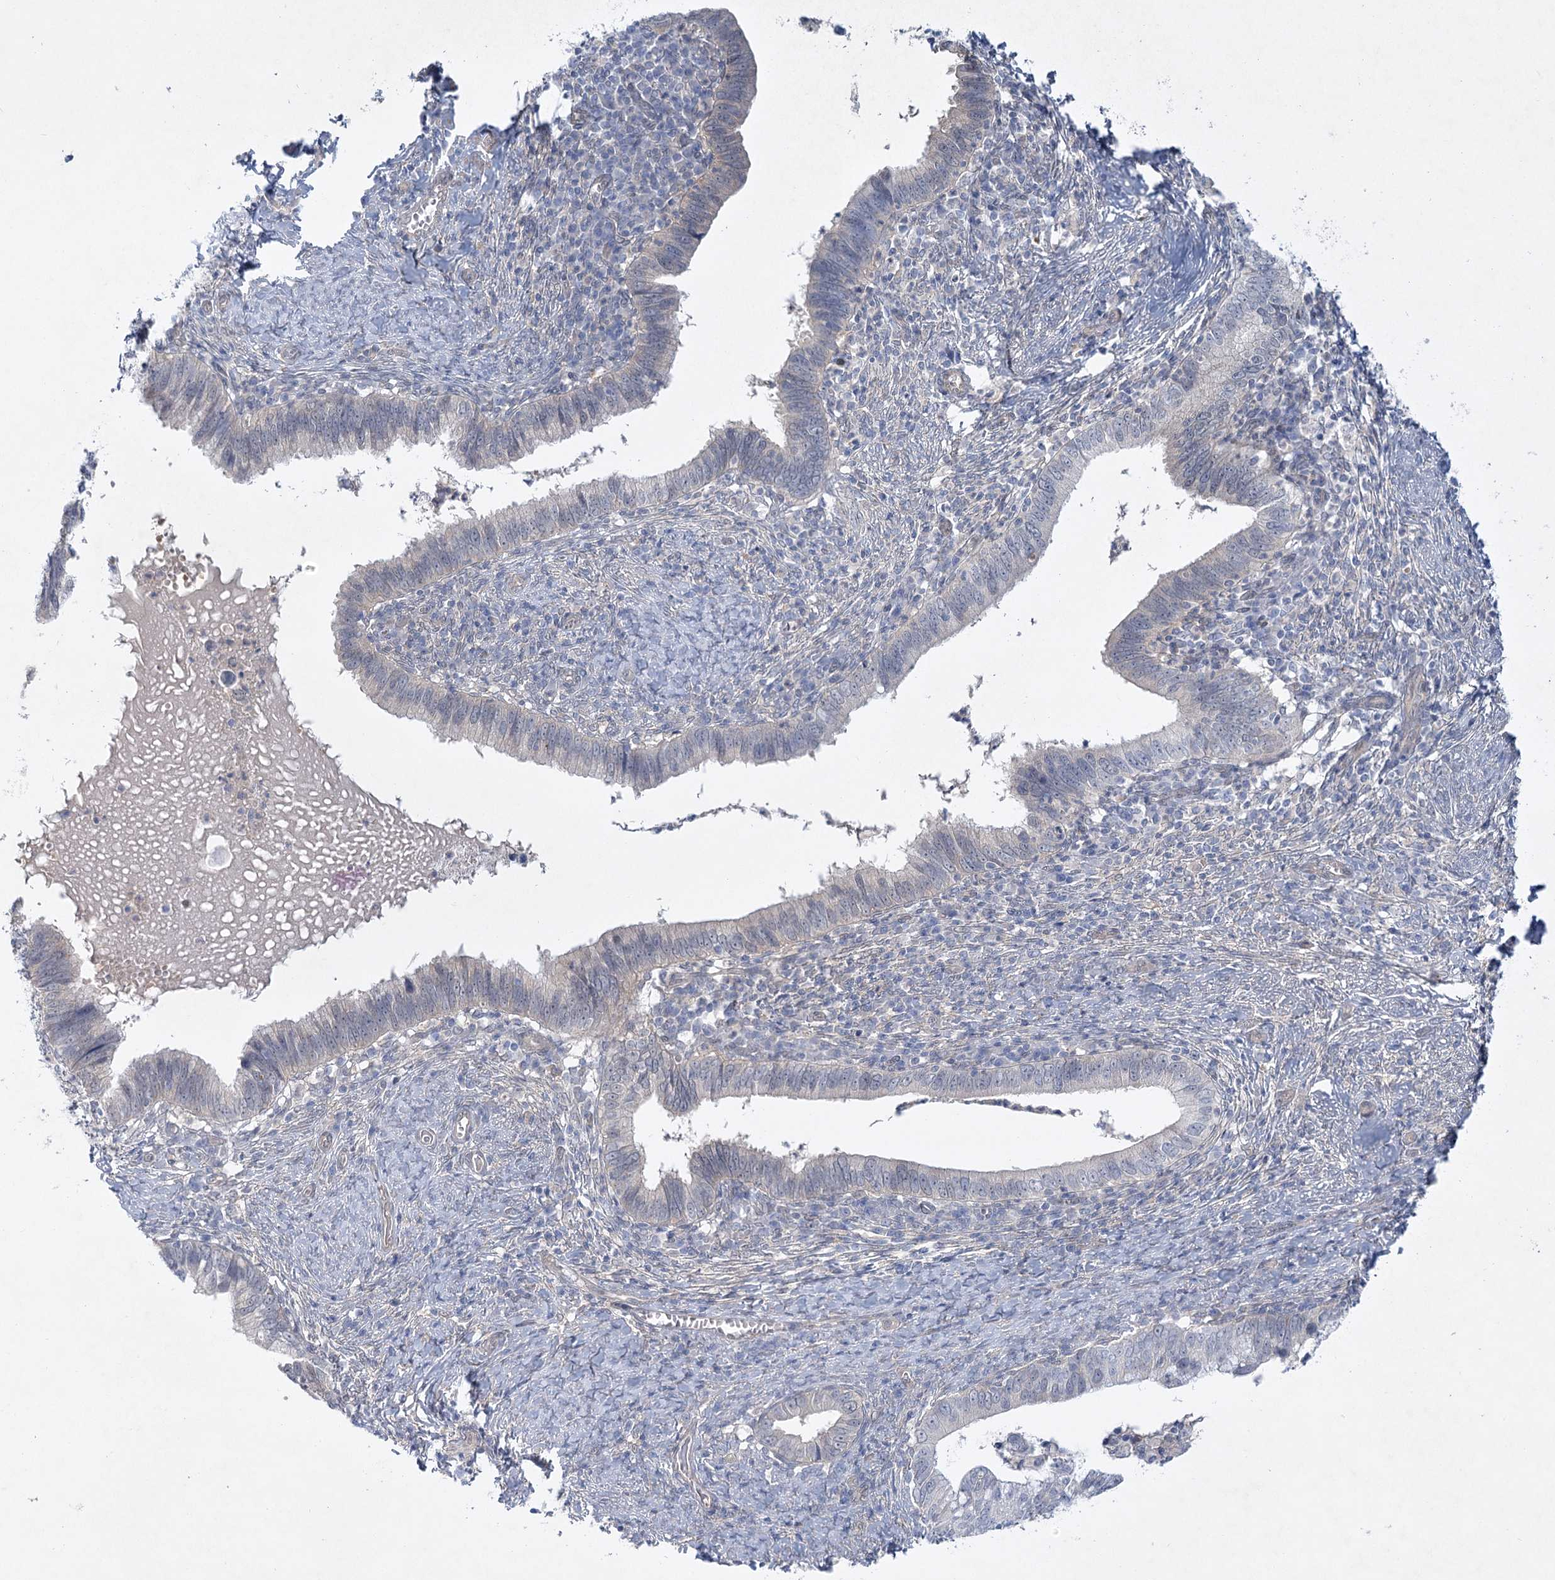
{"staining": {"intensity": "negative", "quantity": "none", "location": "none"}, "tissue": "cervical cancer", "cell_type": "Tumor cells", "image_type": "cancer", "snomed": [{"axis": "morphology", "description": "Adenocarcinoma, NOS"}, {"axis": "topography", "description": "Cervix"}], "caption": "The micrograph demonstrates no significant expression in tumor cells of adenocarcinoma (cervical).", "gene": "AAMDC", "patient": {"sex": "female", "age": 36}}